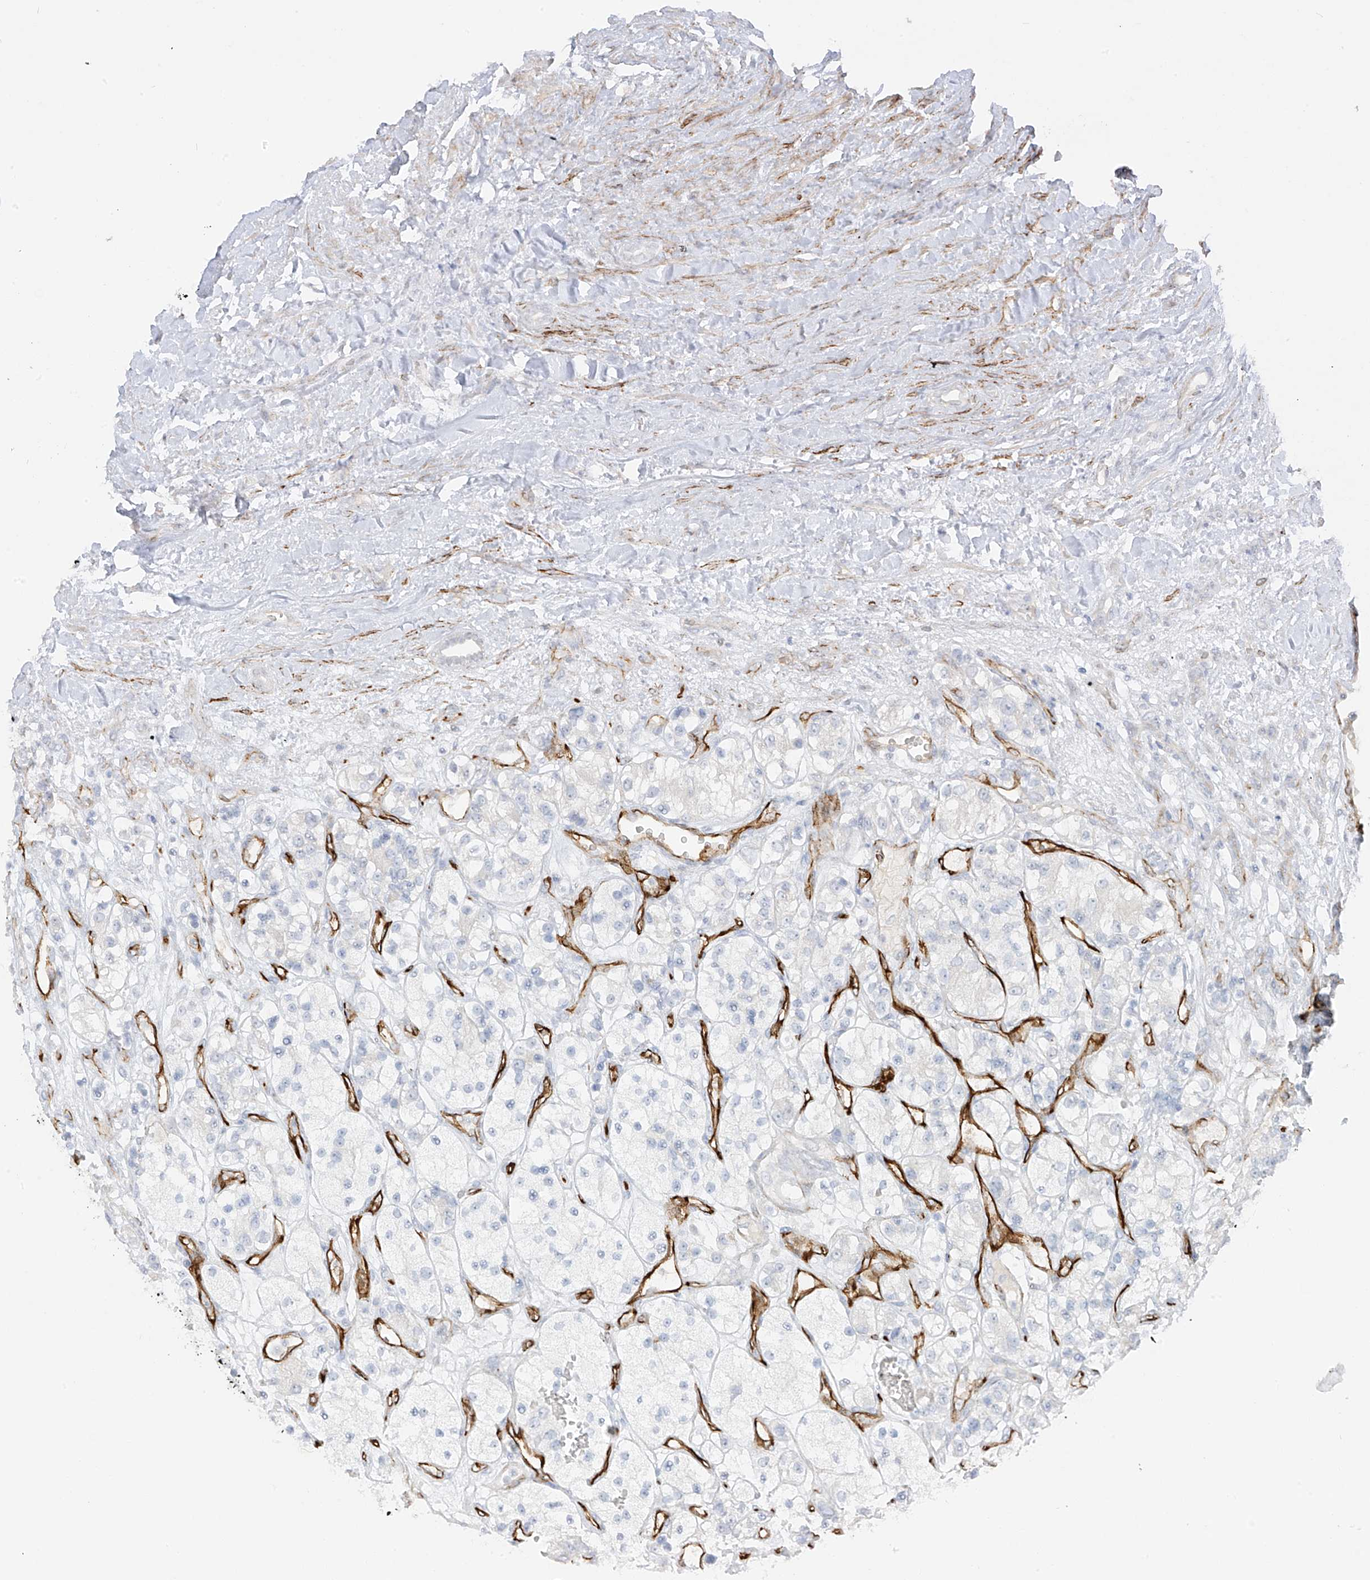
{"staining": {"intensity": "negative", "quantity": "none", "location": "none"}, "tissue": "renal cancer", "cell_type": "Tumor cells", "image_type": "cancer", "snomed": [{"axis": "morphology", "description": "Adenocarcinoma, NOS"}, {"axis": "topography", "description": "Kidney"}], "caption": "Immunohistochemistry (IHC) micrograph of neoplastic tissue: human renal cancer (adenocarcinoma) stained with DAB (3,3'-diaminobenzidine) reveals no significant protein positivity in tumor cells. (DAB IHC visualized using brightfield microscopy, high magnification).", "gene": "C11orf87", "patient": {"sex": "female", "age": 57}}